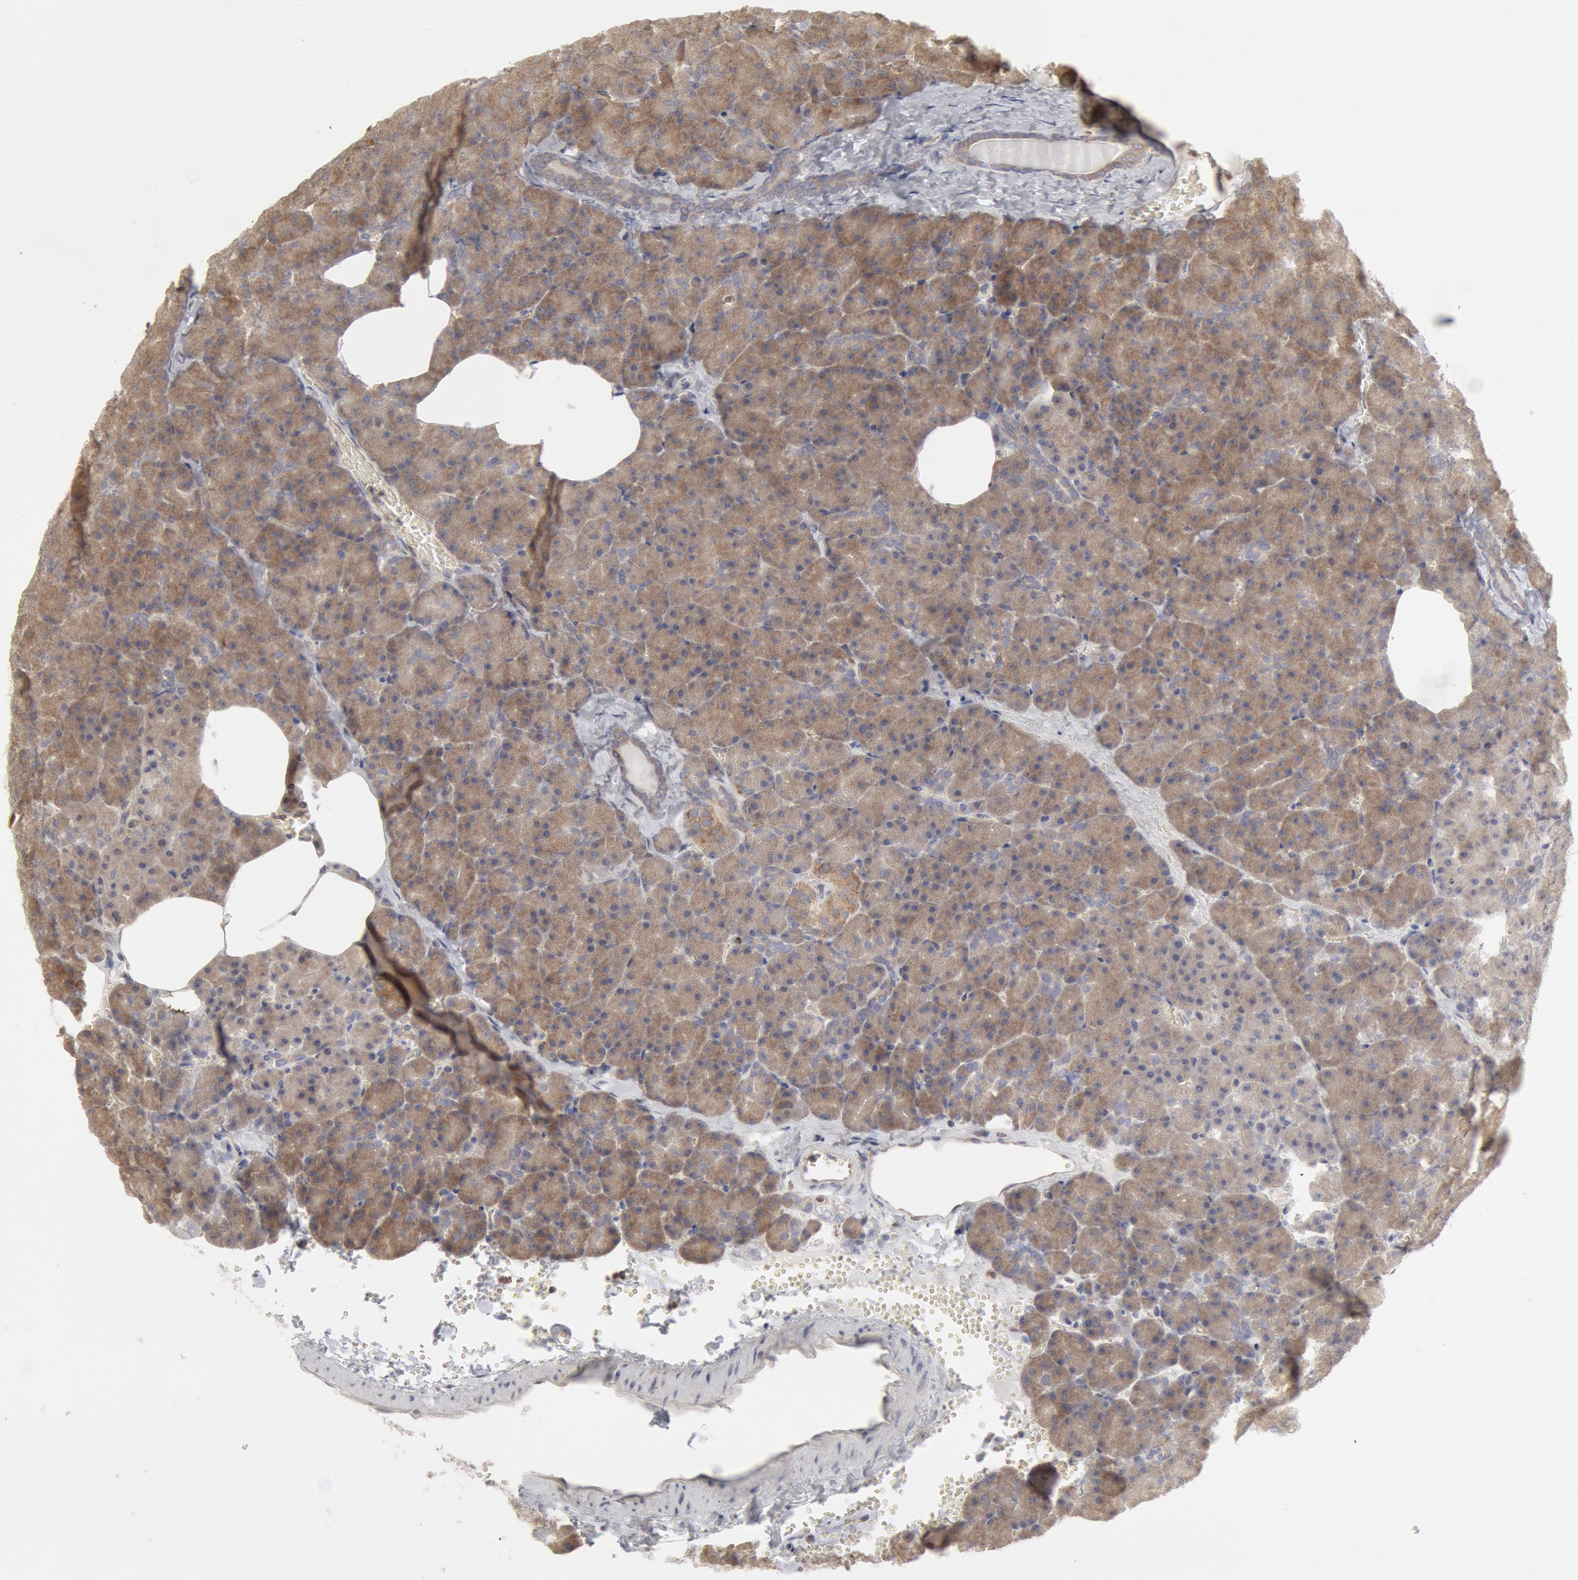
{"staining": {"intensity": "moderate", "quantity": ">75%", "location": "cytoplasmic/membranous"}, "tissue": "pancreas", "cell_type": "Exocrine glandular cells", "image_type": "normal", "snomed": [{"axis": "morphology", "description": "Normal tissue, NOS"}, {"axis": "topography", "description": "Pancreas"}], "caption": "Brown immunohistochemical staining in normal pancreas shows moderate cytoplasmic/membranous staining in about >75% of exocrine glandular cells.", "gene": "OSBPL8", "patient": {"sex": "female", "age": 35}}